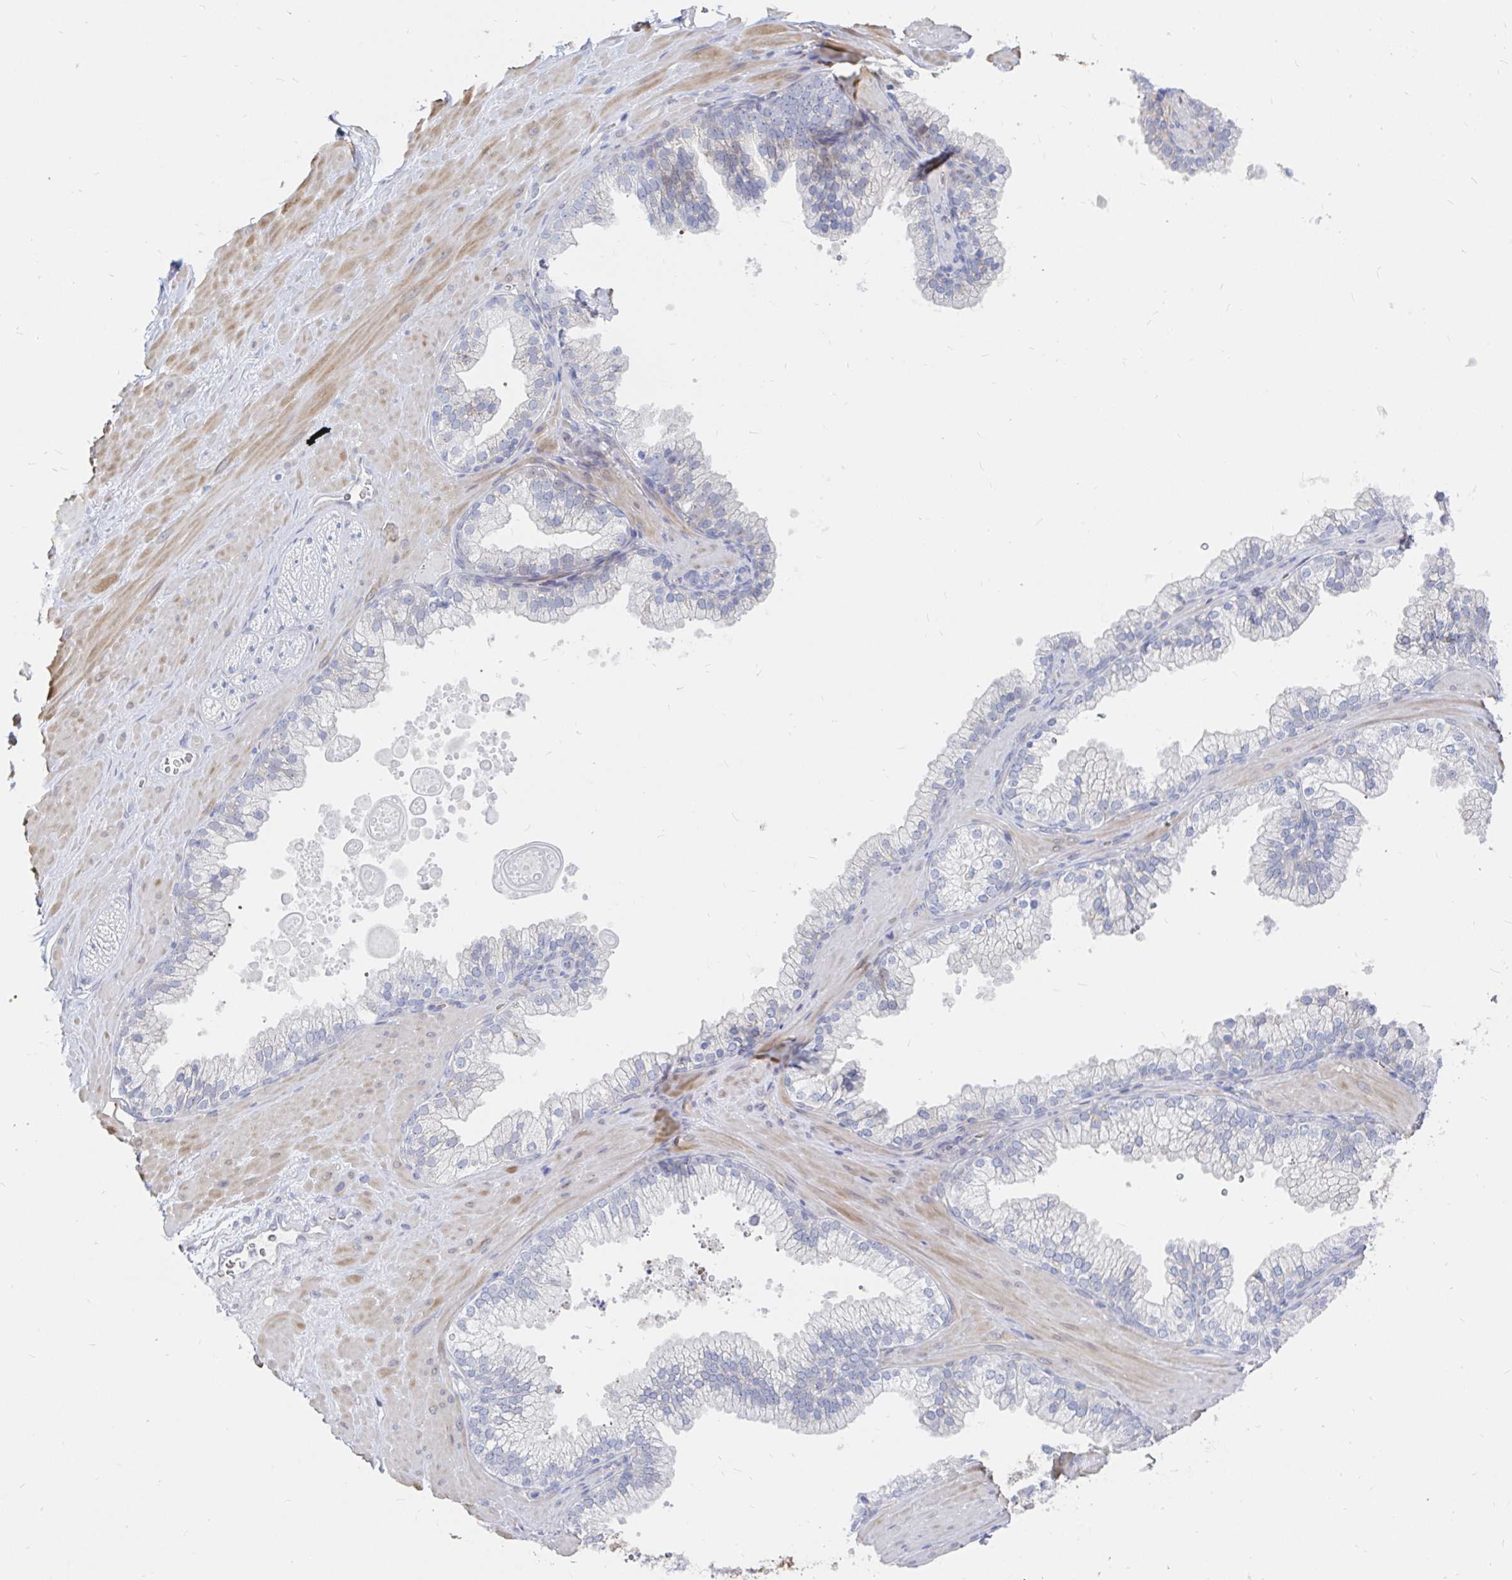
{"staining": {"intensity": "negative", "quantity": "none", "location": "none"}, "tissue": "adipose tissue", "cell_type": "Adipocytes", "image_type": "normal", "snomed": [{"axis": "morphology", "description": "Normal tissue, NOS"}, {"axis": "topography", "description": "Prostate"}, {"axis": "topography", "description": "Peripheral nerve tissue"}], "caption": "This is an IHC micrograph of unremarkable adipose tissue. There is no positivity in adipocytes.", "gene": "KCTD19", "patient": {"sex": "male", "age": 61}}